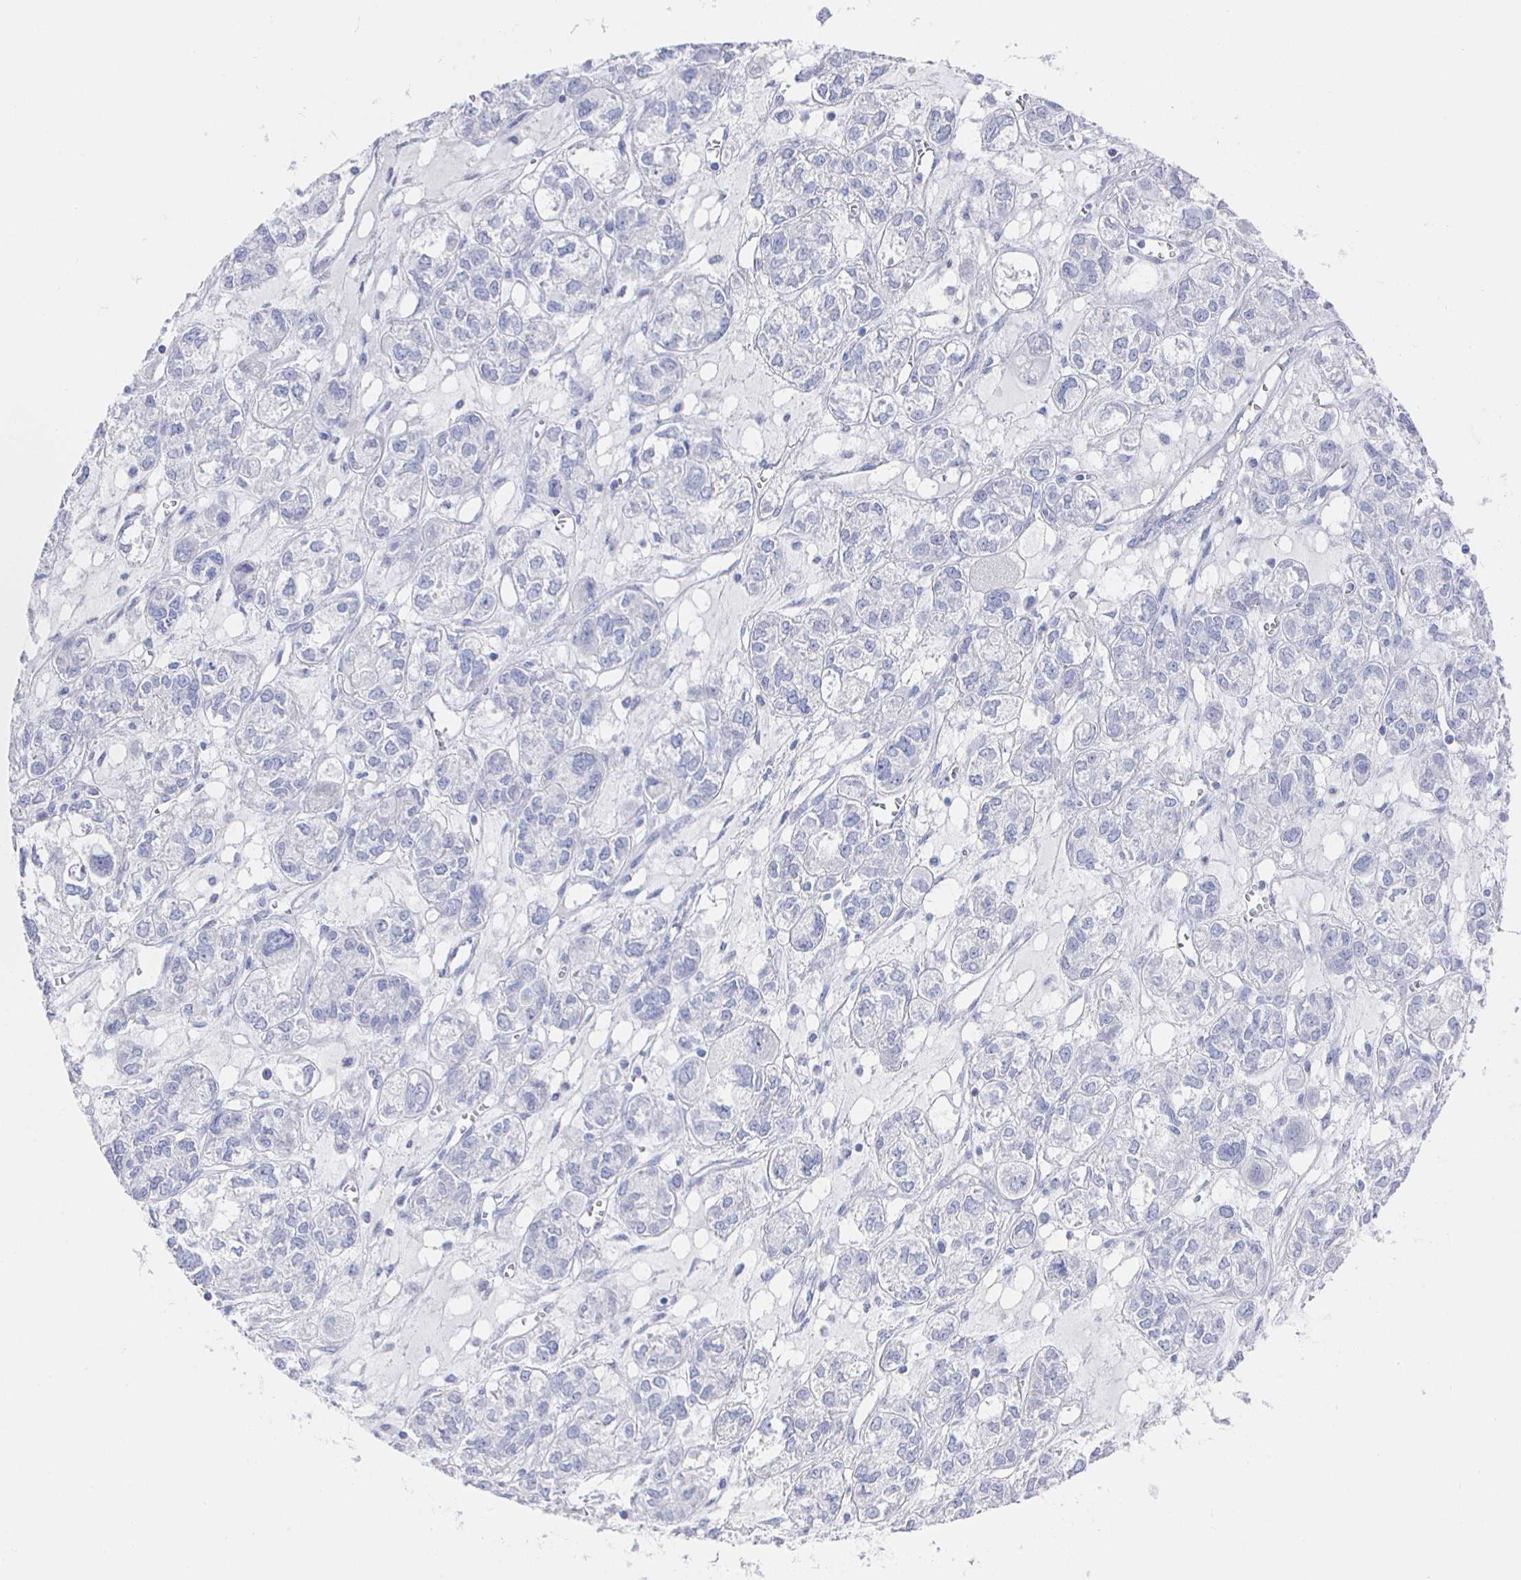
{"staining": {"intensity": "negative", "quantity": "none", "location": "none"}, "tissue": "ovarian cancer", "cell_type": "Tumor cells", "image_type": "cancer", "snomed": [{"axis": "morphology", "description": "Carcinoma, endometroid"}, {"axis": "topography", "description": "Ovary"}], "caption": "The micrograph exhibits no staining of tumor cells in endometroid carcinoma (ovarian).", "gene": "CLCA1", "patient": {"sex": "female", "age": 64}}